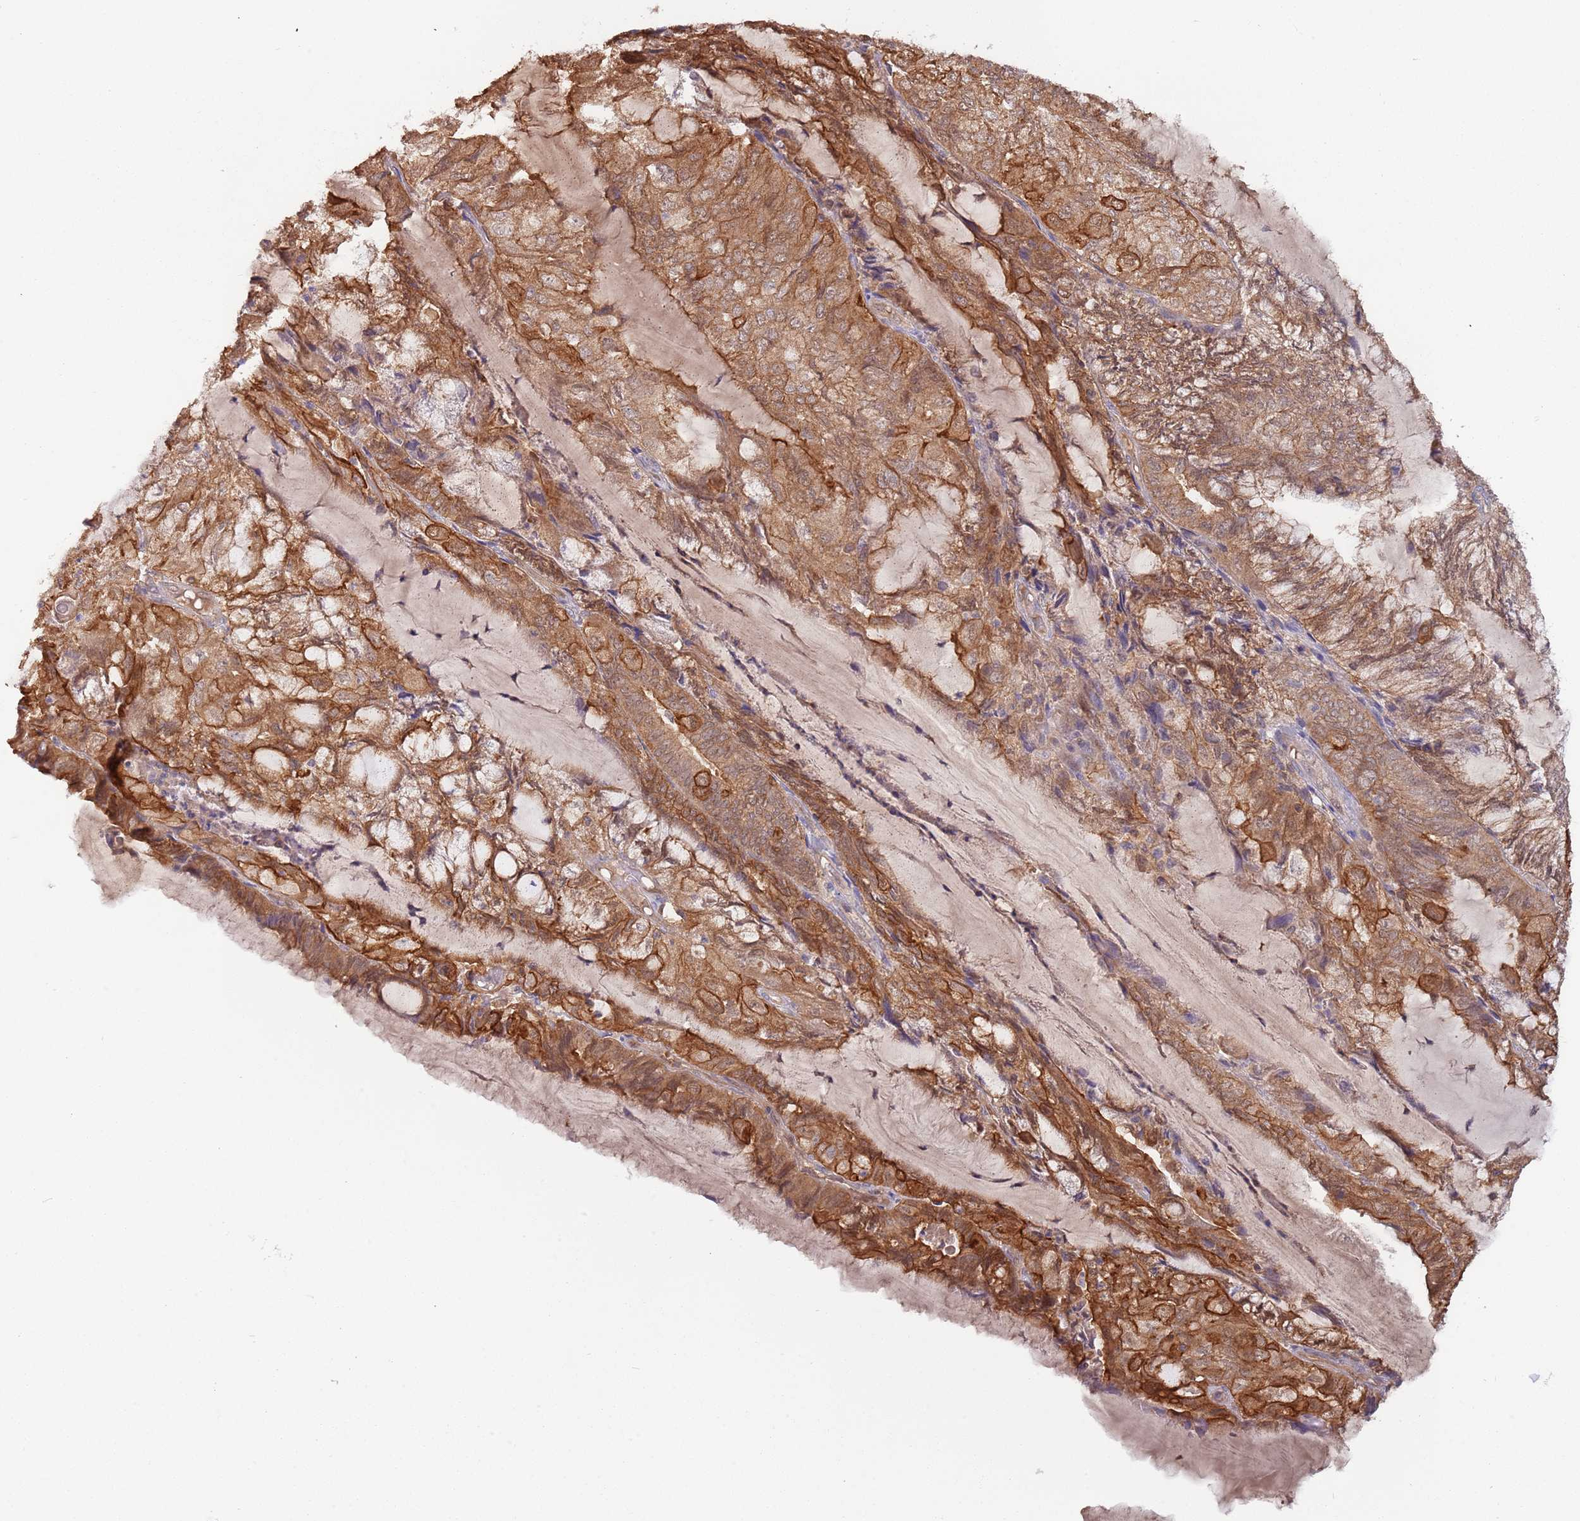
{"staining": {"intensity": "strong", "quantity": ">75%", "location": "cytoplasmic/membranous"}, "tissue": "endometrial cancer", "cell_type": "Tumor cells", "image_type": "cancer", "snomed": [{"axis": "morphology", "description": "Adenocarcinoma, NOS"}, {"axis": "topography", "description": "Endometrium"}], "caption": "Immunohistochemistry (IHC) image of human adenocarcinoma (endometrial) stained for a protein (brown), which exhibits high levels of strong cytoplasmic/membranous expression in about >75% of tumor cells.", "gene": "GSDMD", "patient": {"sex": "female", "age": 81}}